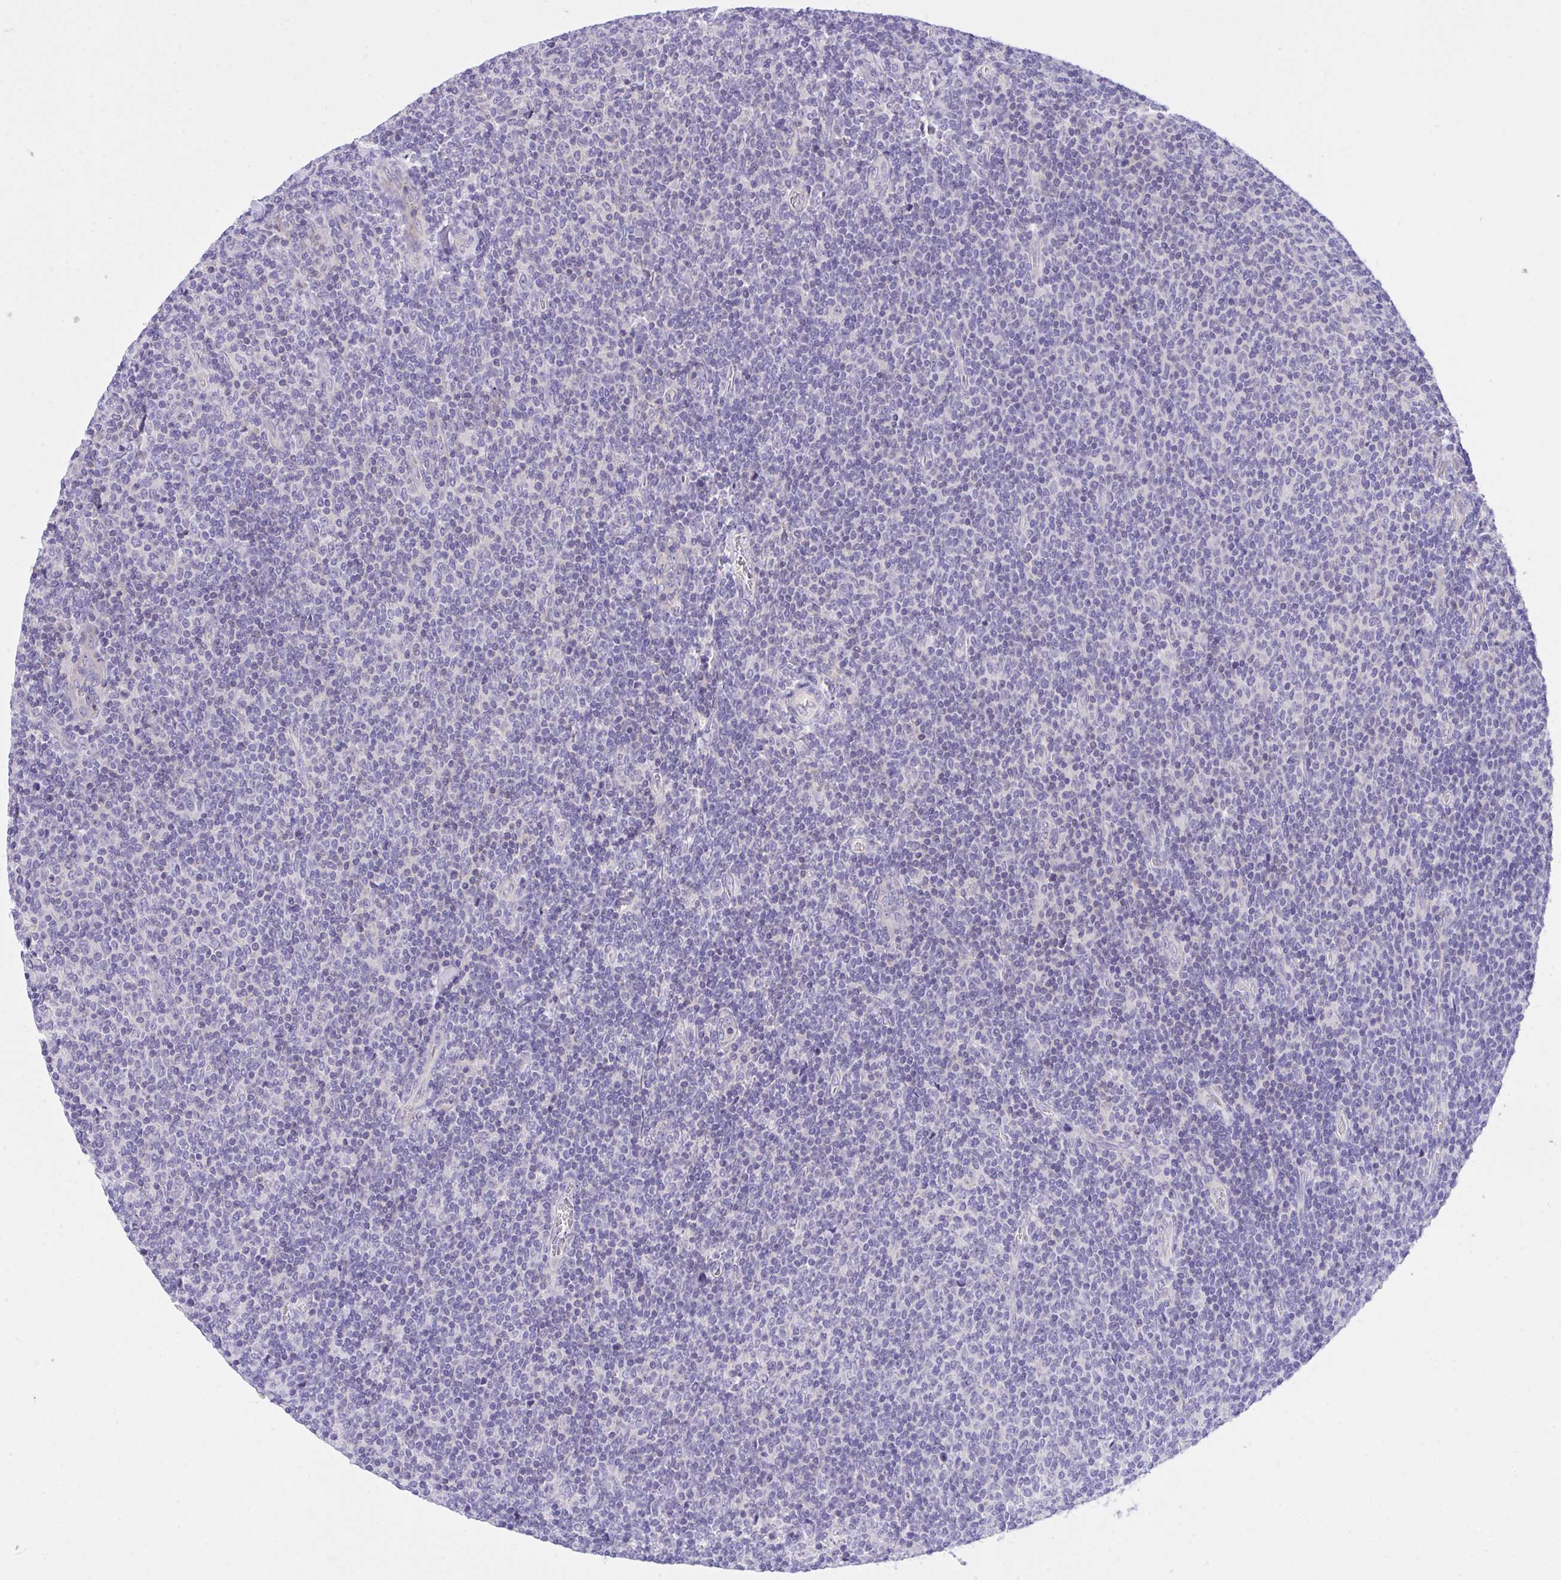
{"staining": {"intensity": "negative", "quantity": "none", "location": "none"}, "tissue": "lymphoma", "cell_type": "Tumor cells", "image_type": "cancer", "snomed": [{"axis": "morphology", "description": "Malignant lymphoma, non-Hodgkin's type, Low grade"}, {"axis": "topography", "description": "Lymph node"}], "caption": "Tumor cells are negative for protein expression in human lymphoma. (Brightfield microscopy of DAB immunohistochemistry at high magnification).", "gene": "TLN2", "patient": {"sex": "male", "age": 52}}